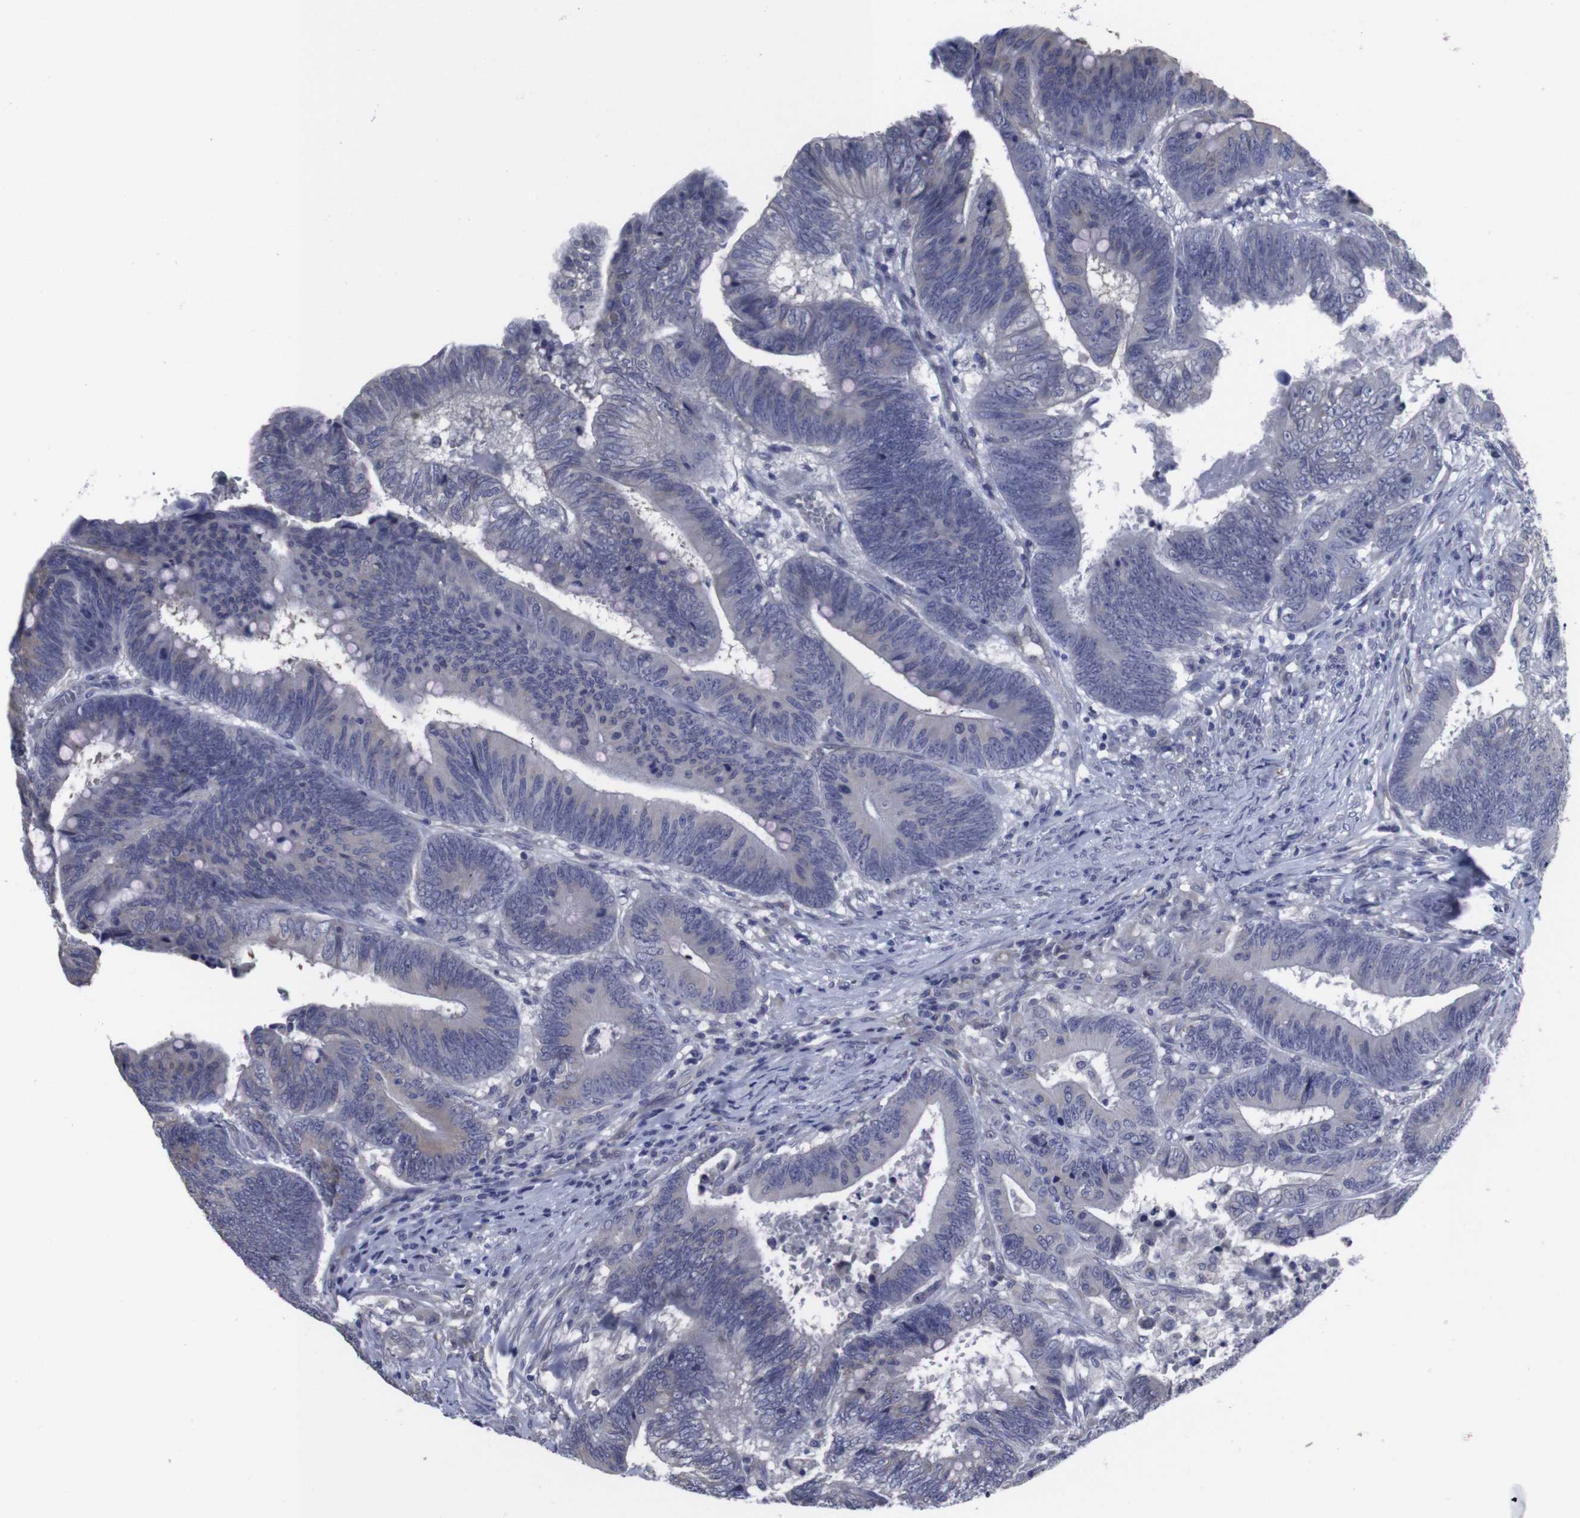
{"staining": {"intensity": "negative", "quantity": "none", "location": "none"}, "tissue": "colorectal cancer", "cell_type": "Tumor cells", "image_type": "cancer", "snomed": [{"axis": "morphology", "description": "Adenocarcinoma, NOS"}, {"axis": "topography", "description": "Colon"}], "caption": "The image shows no significant positivity in tumor cells of adenocarcinoma (colorectal).", "gene": "SNCG", "patient": {"sex": "male", "age": 45}}